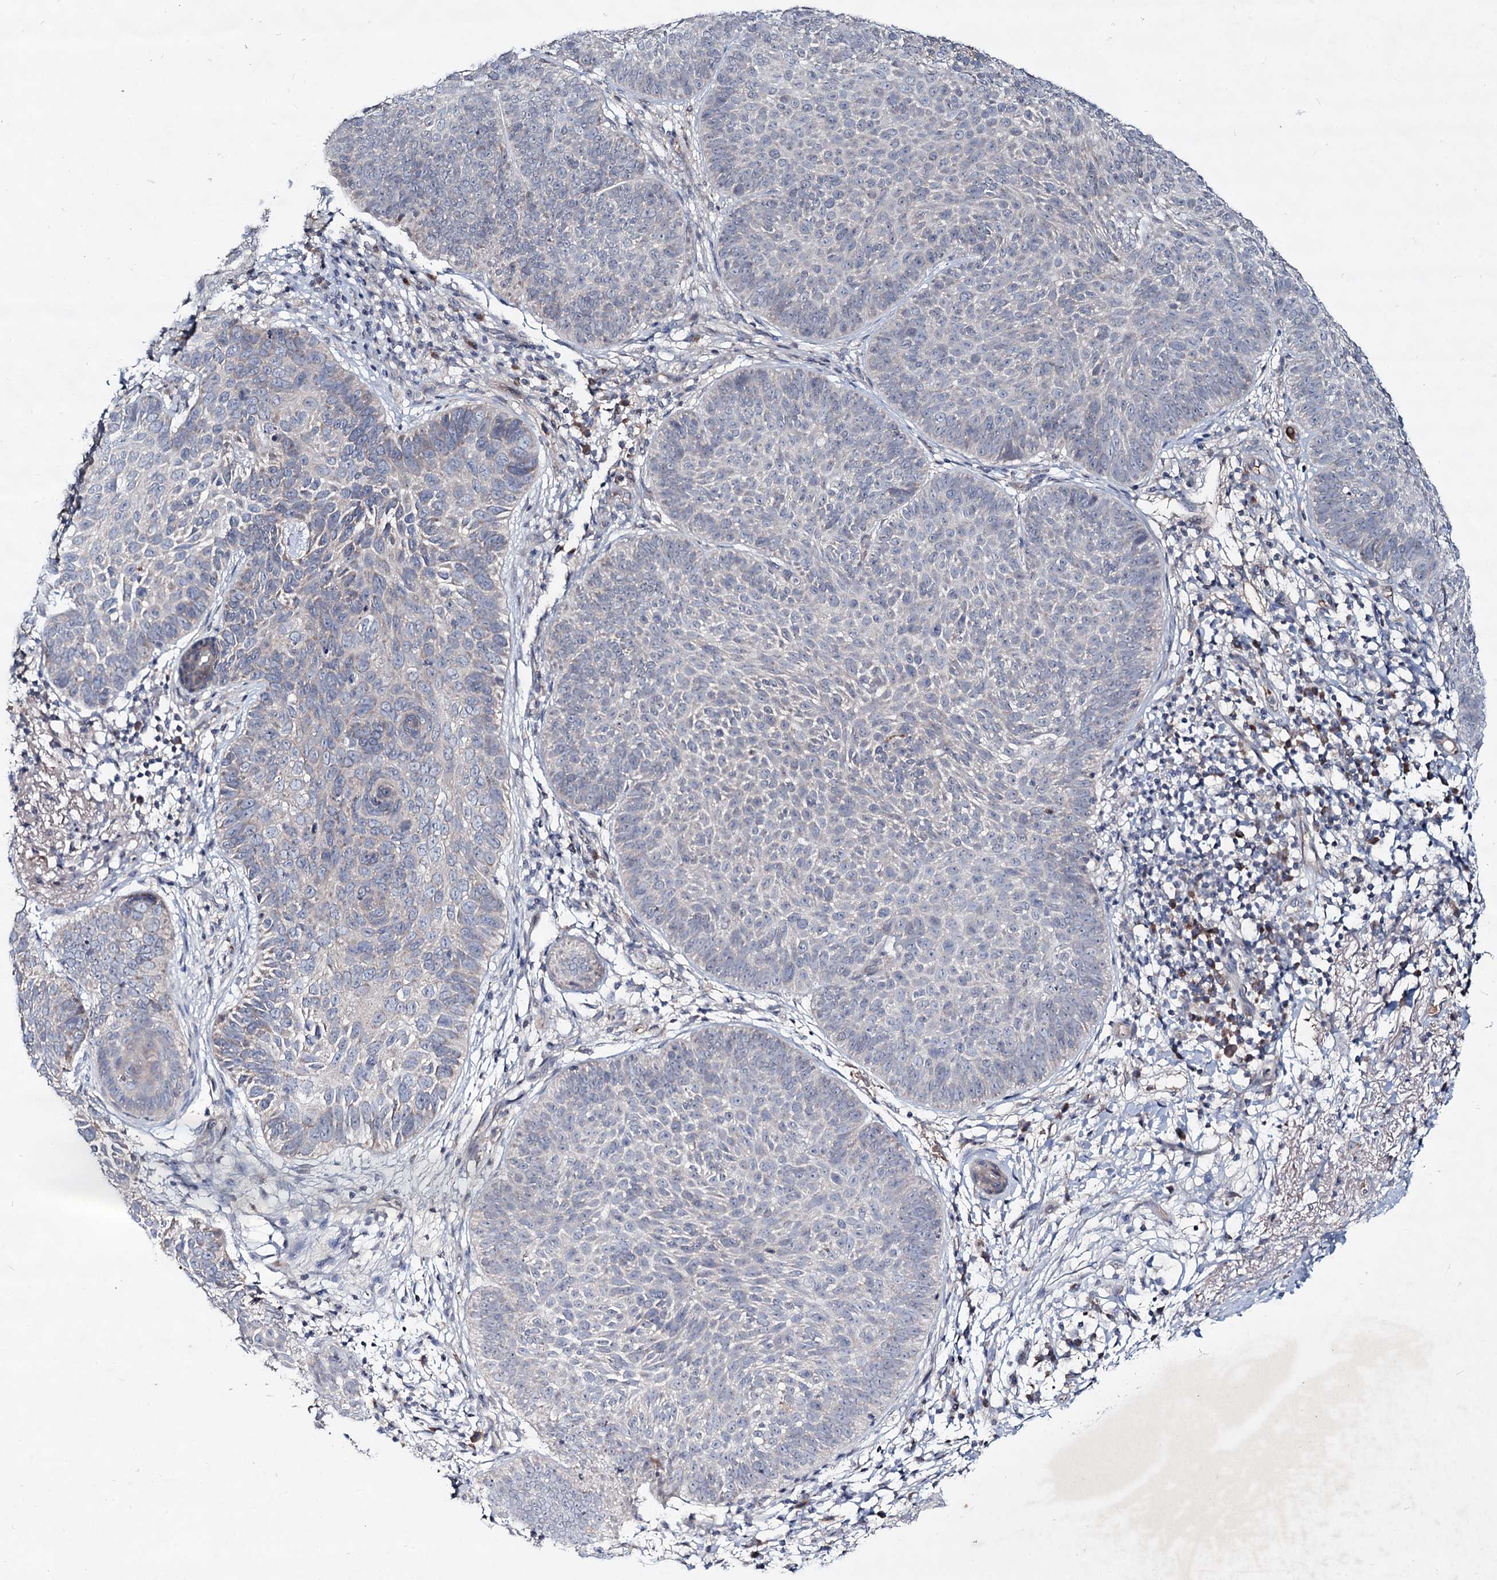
{"staining": {"intensity": "negative", "quantity": "none", "location": "none"}, "tissue": "skin cancer", "cell_type": "Tumor cells", "image_type": "cancer", "snomed": [{"axis": "morphology", "description": "Basal cell carcinoma"}, {"axis": "topography", "description": "Skin"}], "caption": "Tumor cells are negative for brown protein staining in skin basal cell carcinoma.", "gene": "RNF6", "patient": {"sex": "male", "age": 85}}